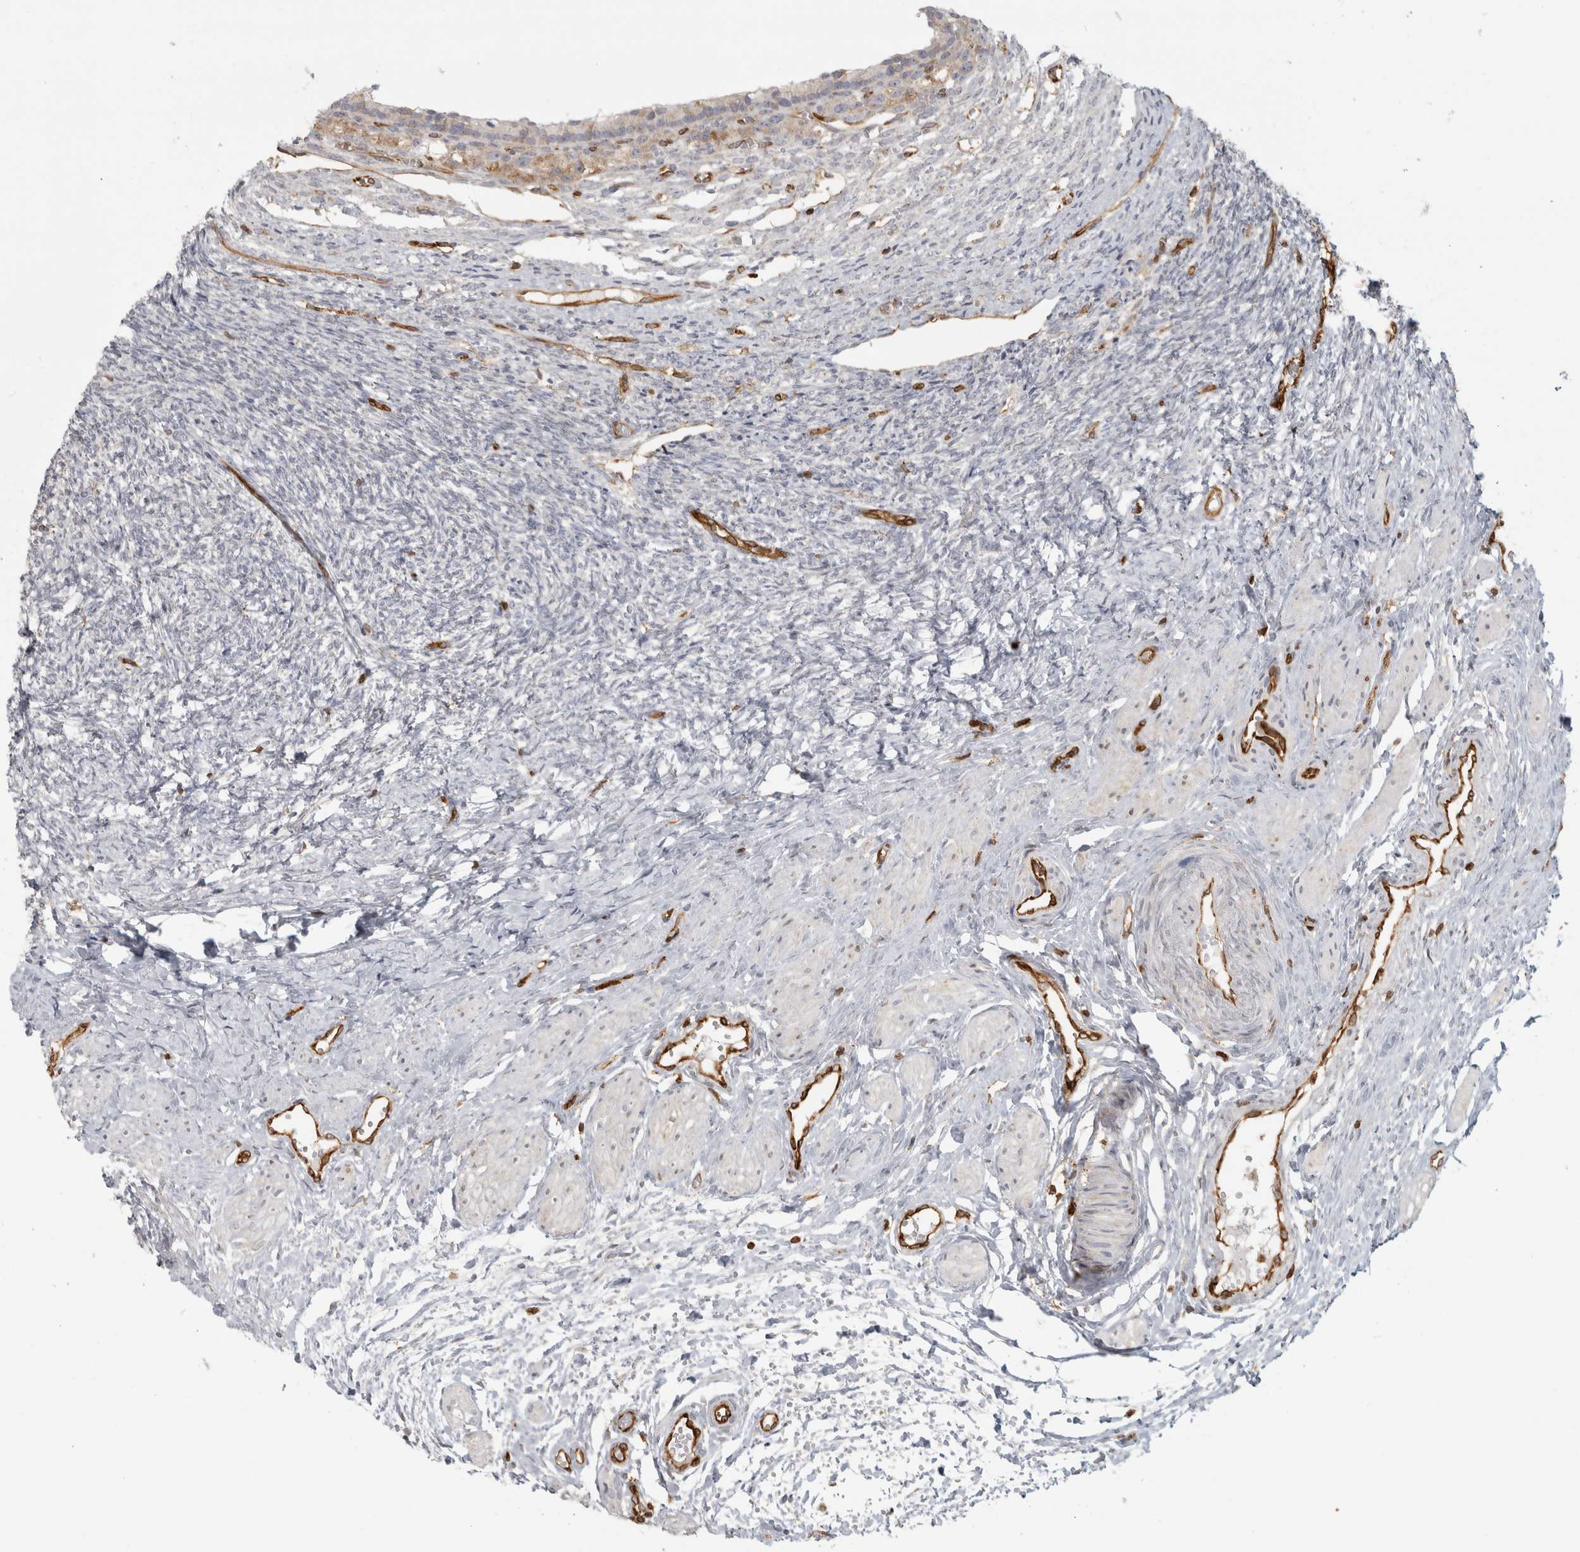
{"staining": {"intensity": "negative", "quantity": "none", "location": "none"}, "tissue": "ovary", "cell_type": "Ovarian stroma cells", "image_type": "normal", "snomed": [{"axis": "morphology", "description": "Normal tissue, NOS"}, {"axis": "topography", "description": "Ovary"}], "caption": "There is no significant expression in ovarian stroma cells of ovary. (DAB (3,3'-diaminobenzidine) immunohistochemistry with hematoxylin counter stain).", "gene": "HLA", "patient": {"sex": "female", "age": 41}}